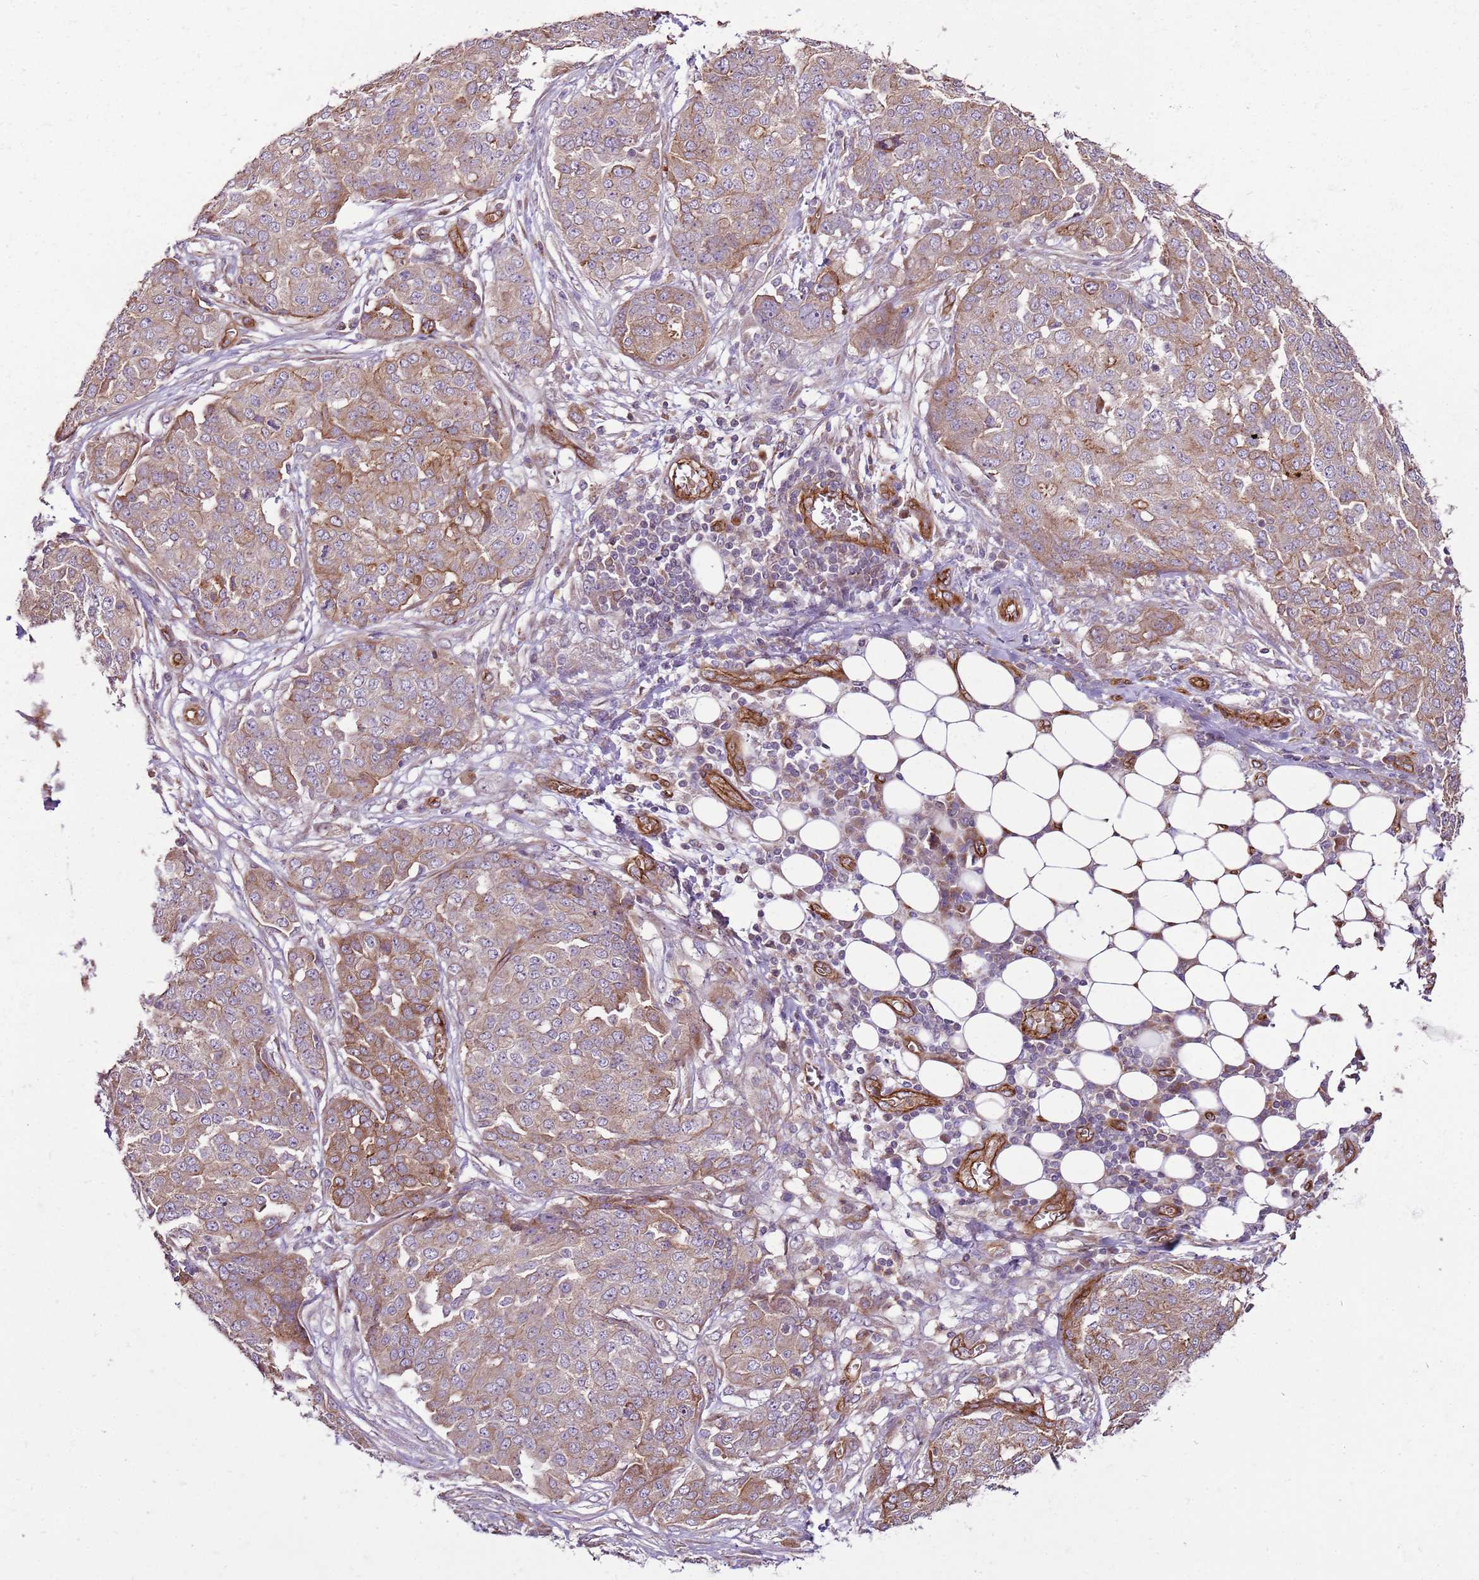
{"staining": {"intensity": "weak", "quantity": ">75%", "location": "cytoplasmic/membranous"}, "tissue": "ovarian cancer", "cell_type": "Tumor cells", "image_type": "cancer", "snomed": [{"axis": "morphology", "description": "Cystadenocarcinoma, serous, NOS"}, {"axis": "topography", "description": "Soft tissue"}, {"axis": "topography", "description": "Ovary"}], "caption": "Approximately >75% of tumor cells in ovarian cancer demonstrate weak cytoplasmic/membranous protein staining as visualized by brown immunohistochemical staining.", "gene": "ZNF827", "patient": {"sex": "female", "age": 57}}